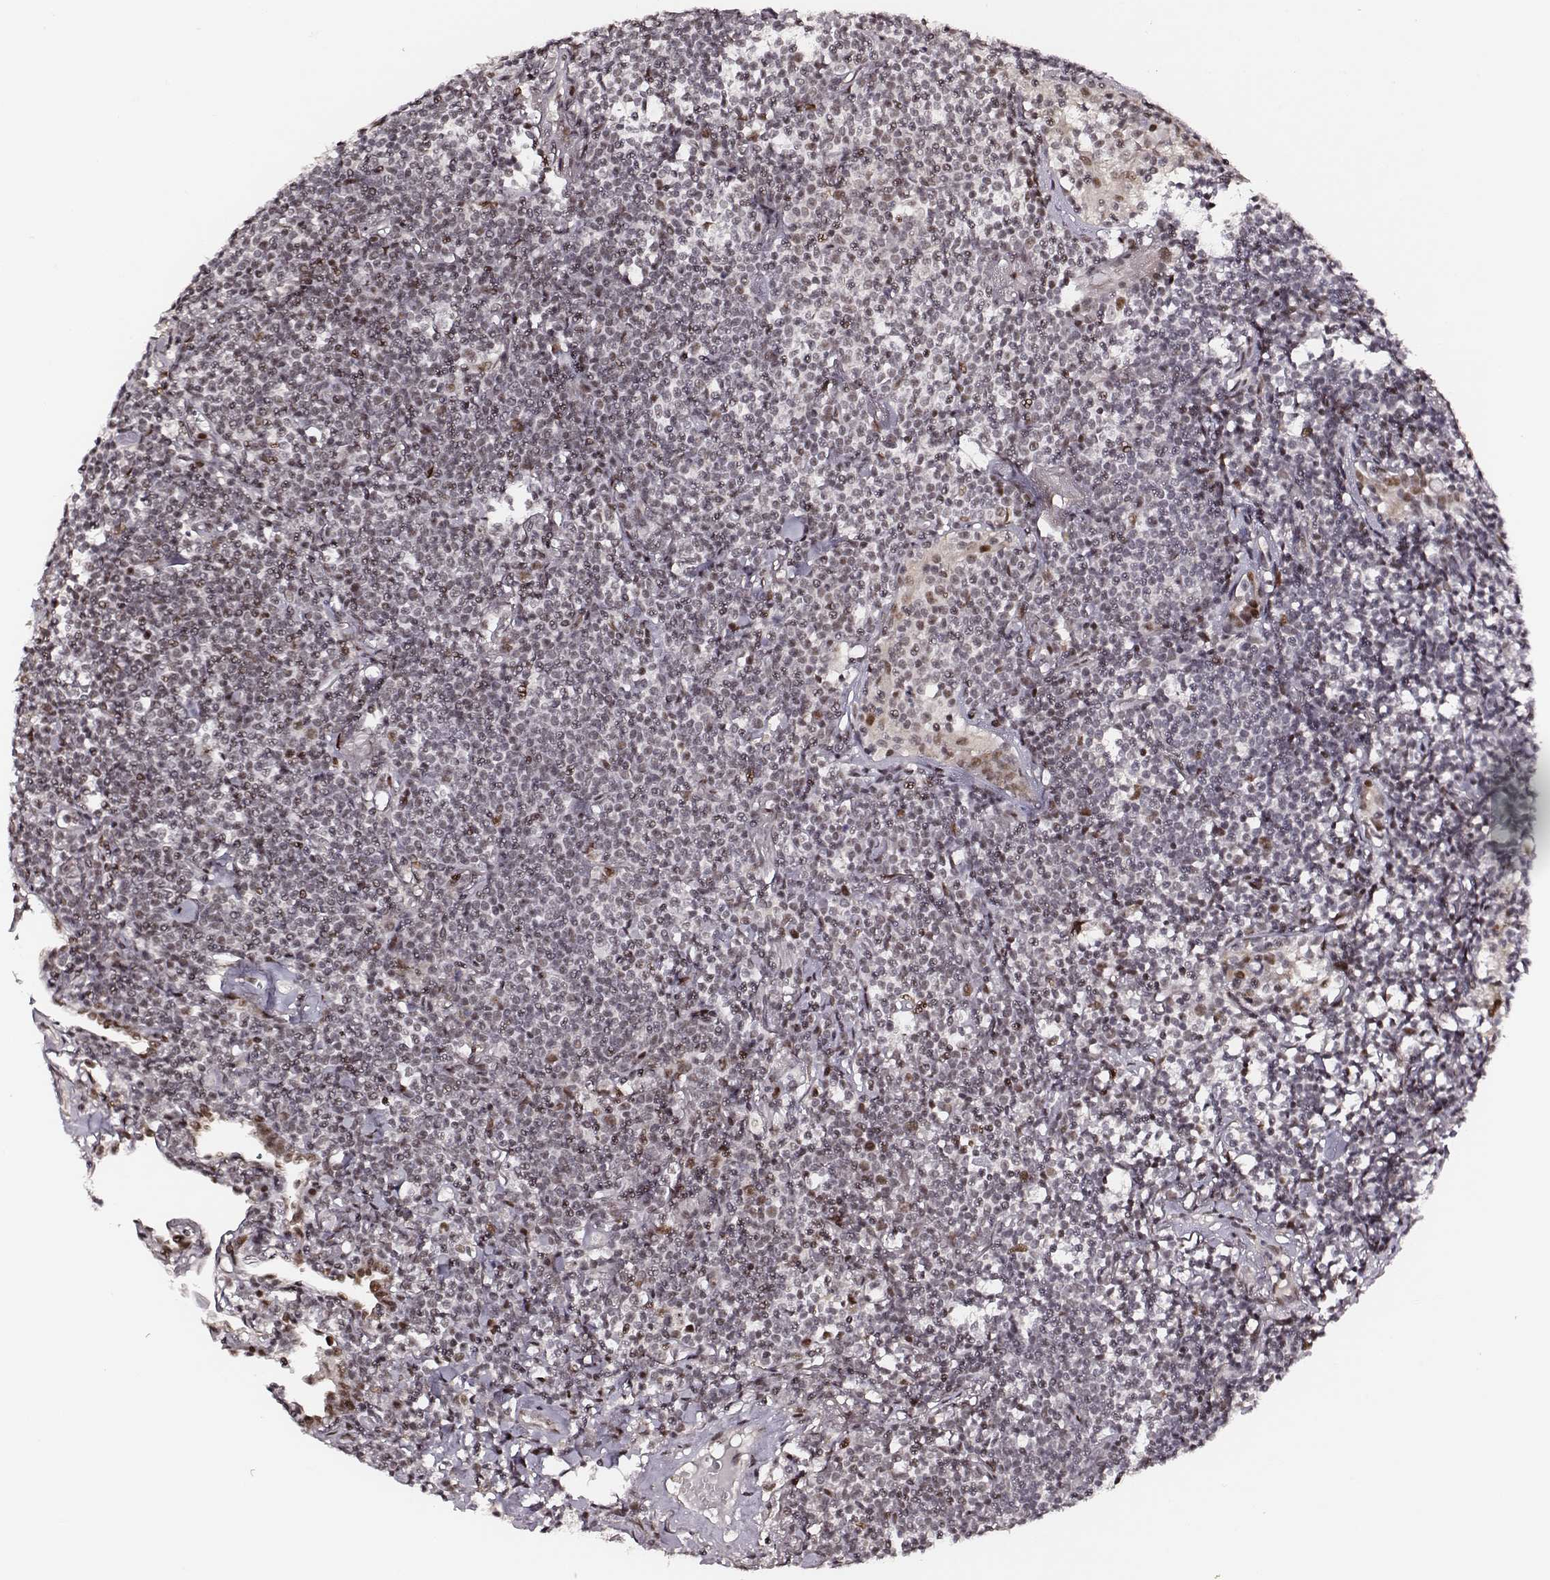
{"staining": {"intensity": "weak", "quantity": "25%-75%", "location": "nuclear"}, "tissue": "lymphoma", "cell_type": "Tumor cells", "image_type": "cancer", "snomed": [{"axis": "morphology", "description": "Malignant lymphoma, non-Hodgkin's type, Low grade"}, {"axis": "topography", "description": "Lung"}], "caption": "Low-grade malignant lymphoma, non-Hodgkin's type tissue demonstrates weak nuclear staining in about 25%-75% of tumor cells", "gene": "PPARA", "patient": {"sex": "female", "age": 71}}